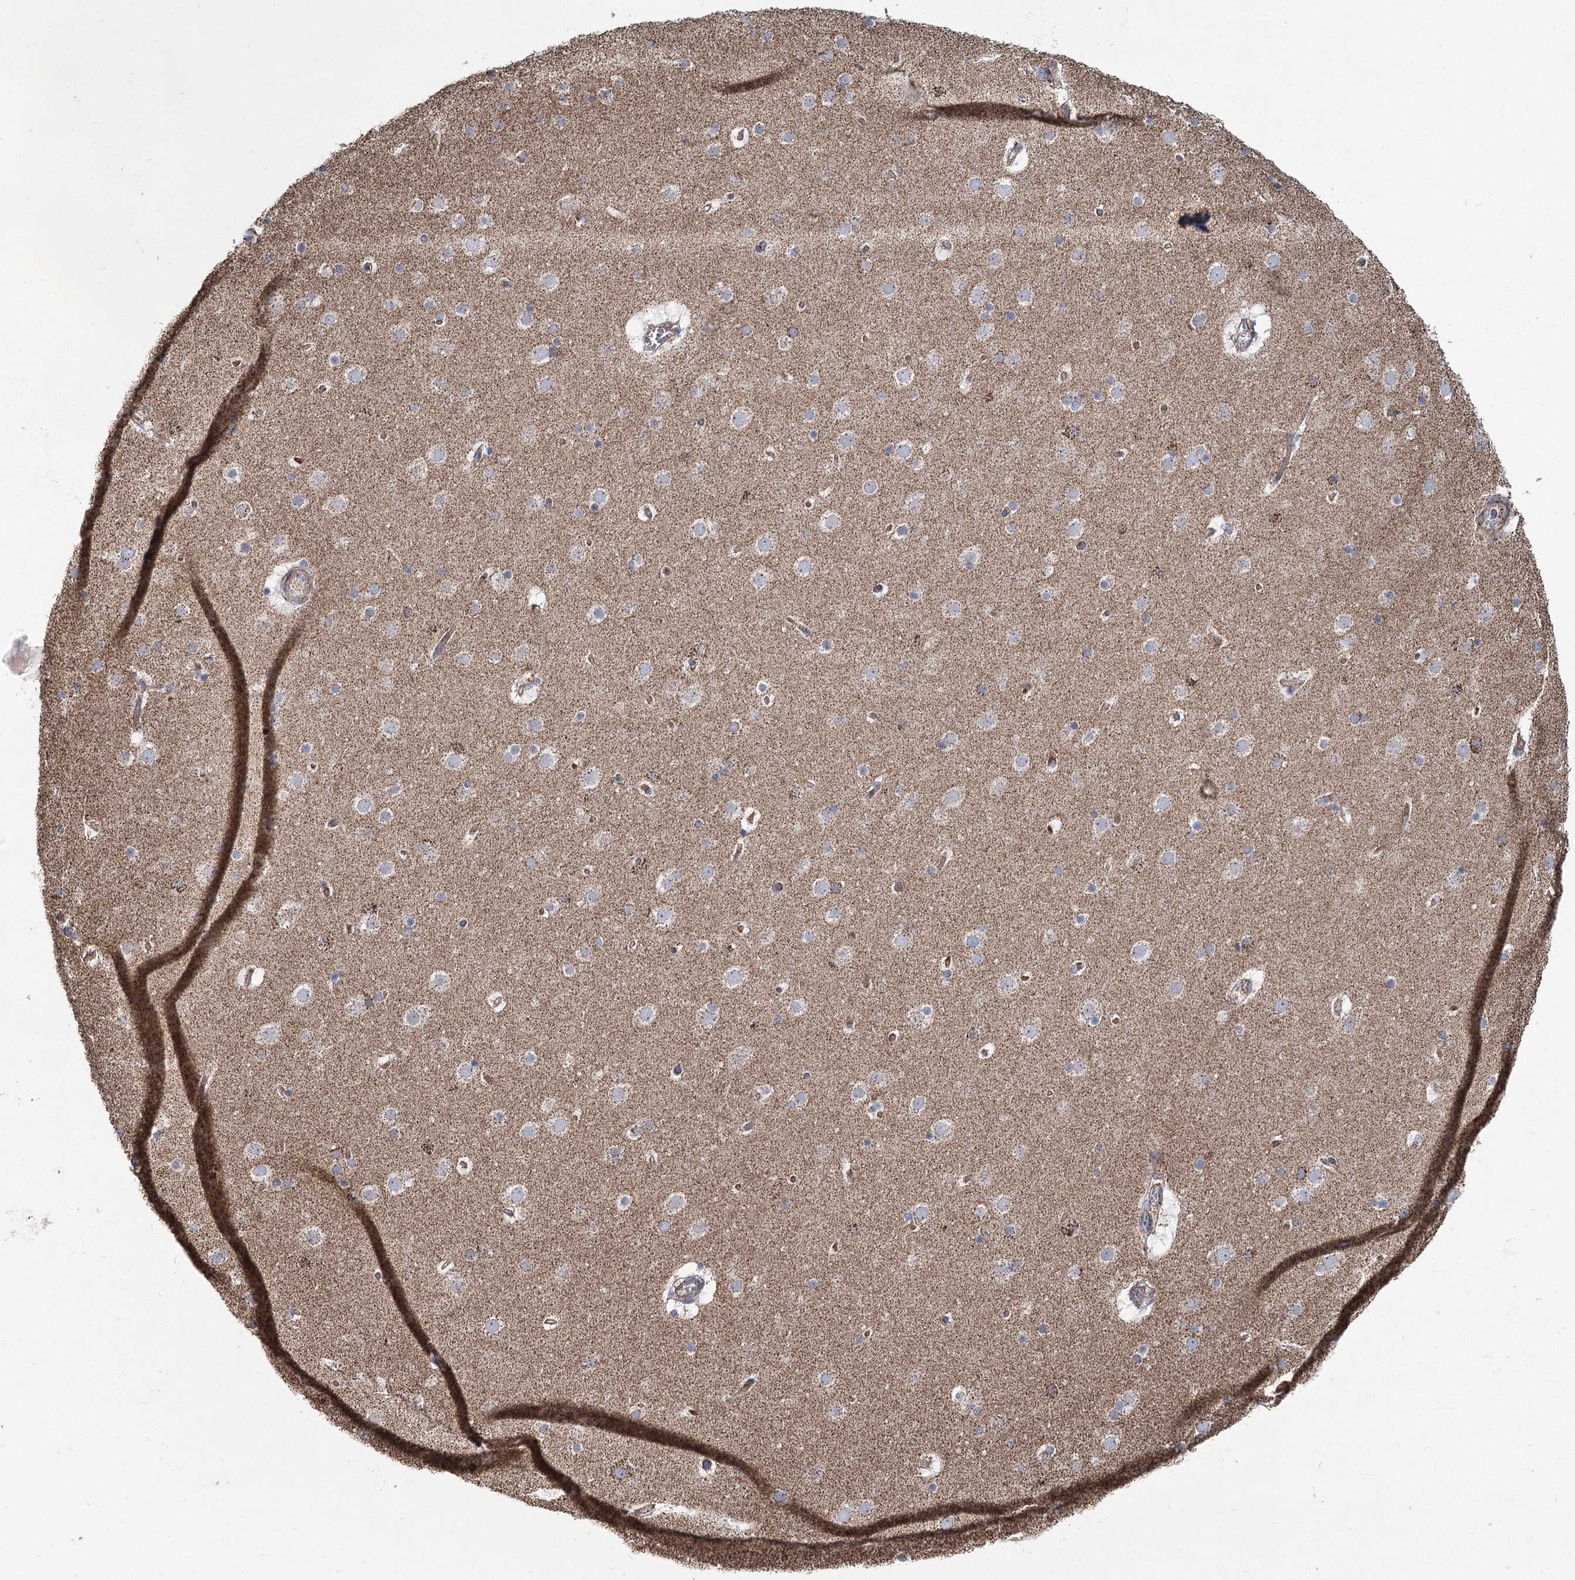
{"staining": {"intensity": "weak", "quantity": ">75%", "location": "cytoplasmic/membranous"}, "tissue": "cerebral cortex", "cell_type": "Endothelial cells", "image_type": "normal", "snomed": [{"axis": "morphology", "description": "Normal tissue, NOS"}, {"axis": "topography", "description": "Cerebral cortex"}], "caption": "Benign cerebral cortex was stained to show a protein in brown. There is low levels of weak cytoplasmic/membranous positivity in approximately >75% of endothelial cells. (DAB (3,3'-diaminobenzidine) = brown stain, brightfield microscopy at high magnification).", "gene": "RANBP3L", "patient": {"sex": "male", "age": 57}}